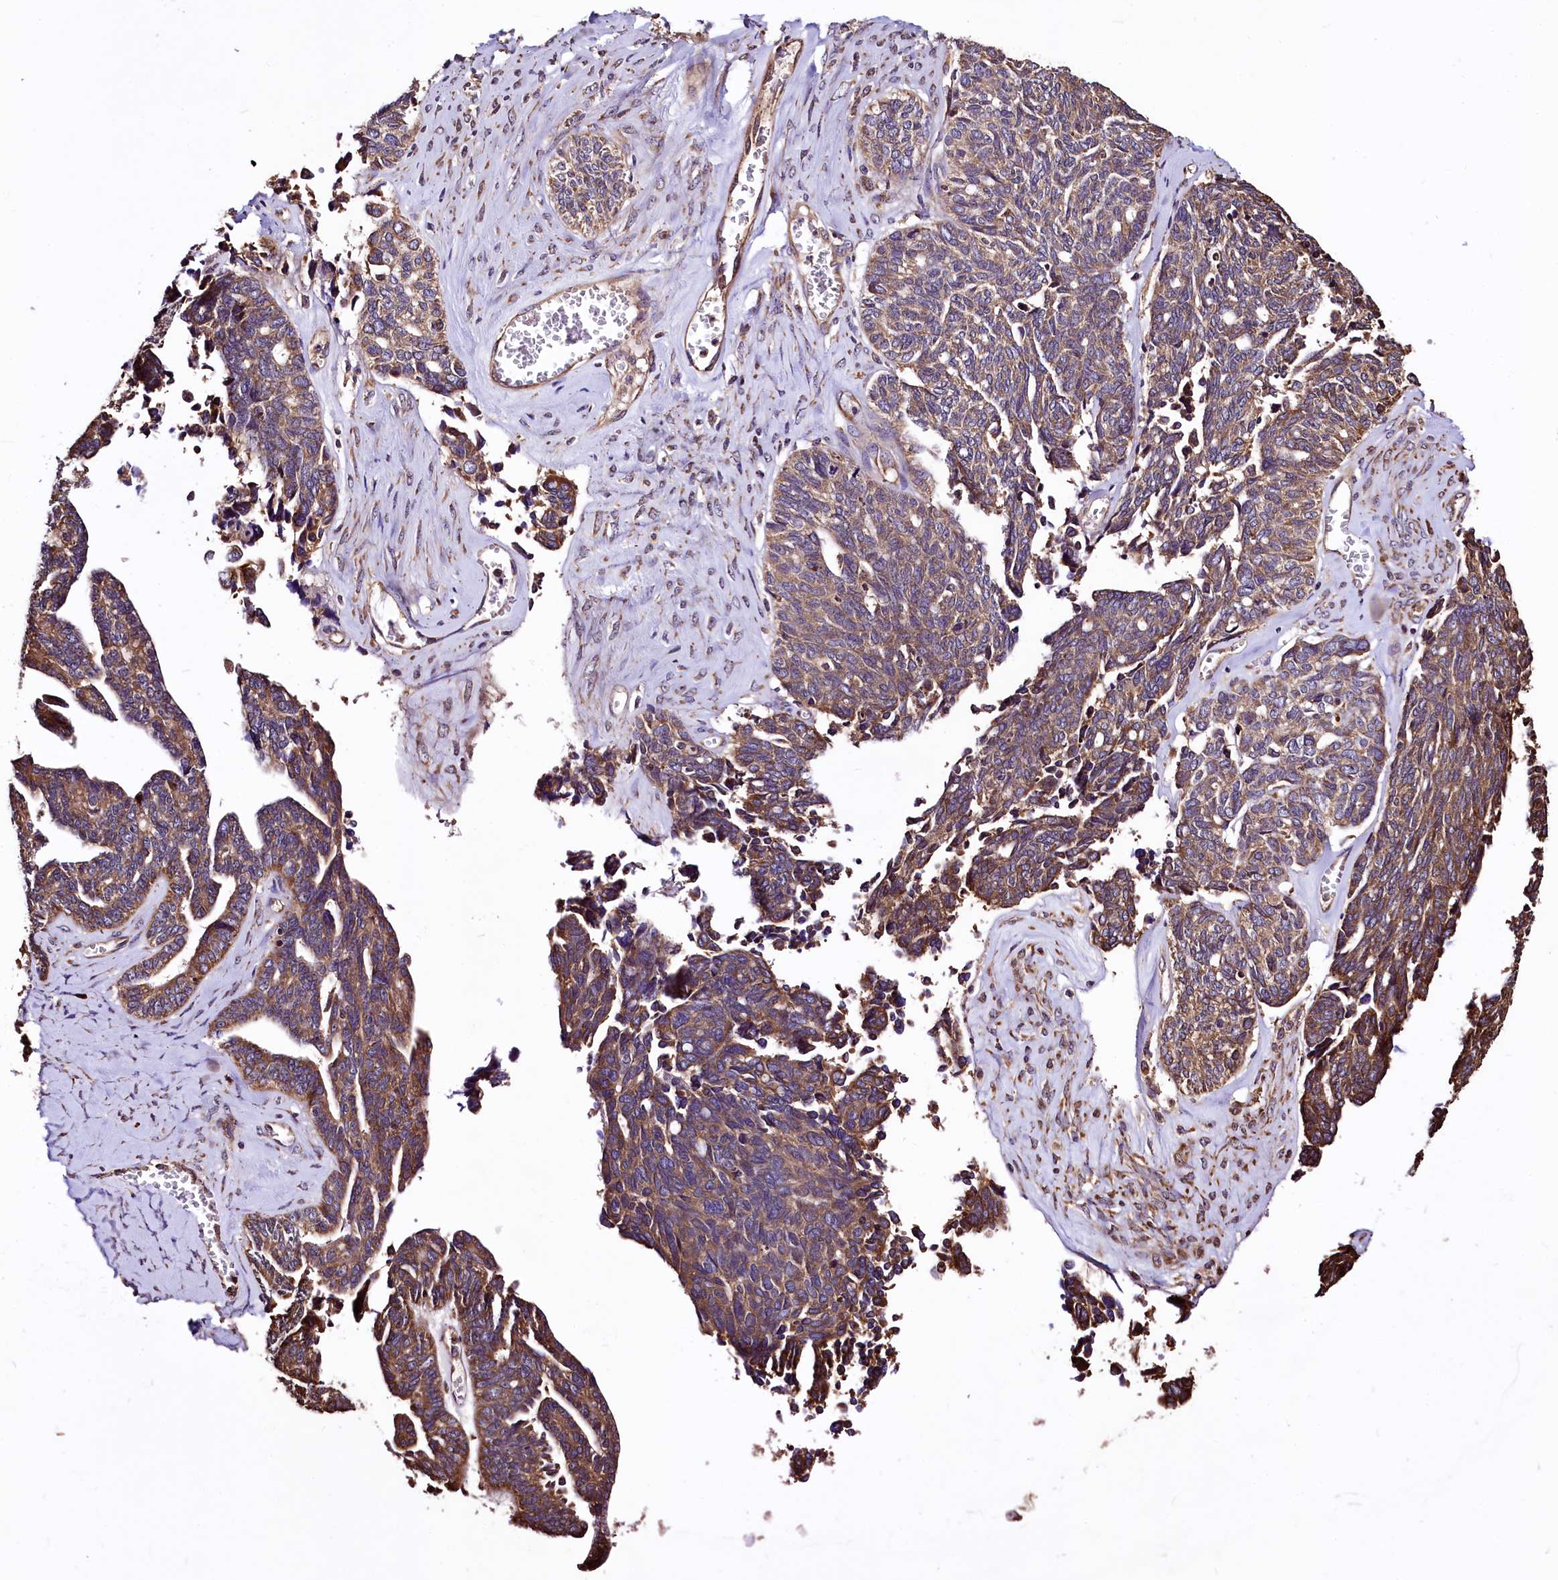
{"staining": {"intensity": "moderate", "quantity": ">75%", "location": "cytoplasmic/membranous"}, "tissue": "ovarian cancer", "cell_type": "Tumor cells", "image_type": "cancer", "snomed": [{"axis": "morphology", "description": "Cystadenocarcinoma, serous, NOS"}, {"axis": "topography", "description": "Ovary"}], "caption": "Immunohistochemistry (IHC) (DAB (3,3'-diaminobenzidine)) staining of human ovarian cancer (serous cystadenocarcinoma) shows moderate cytoplasmic/membranous protein staining in approximately >75% of tumor cells.", "gene": "LRSAM1", "patient": {"sex": "female", "age": 79}}